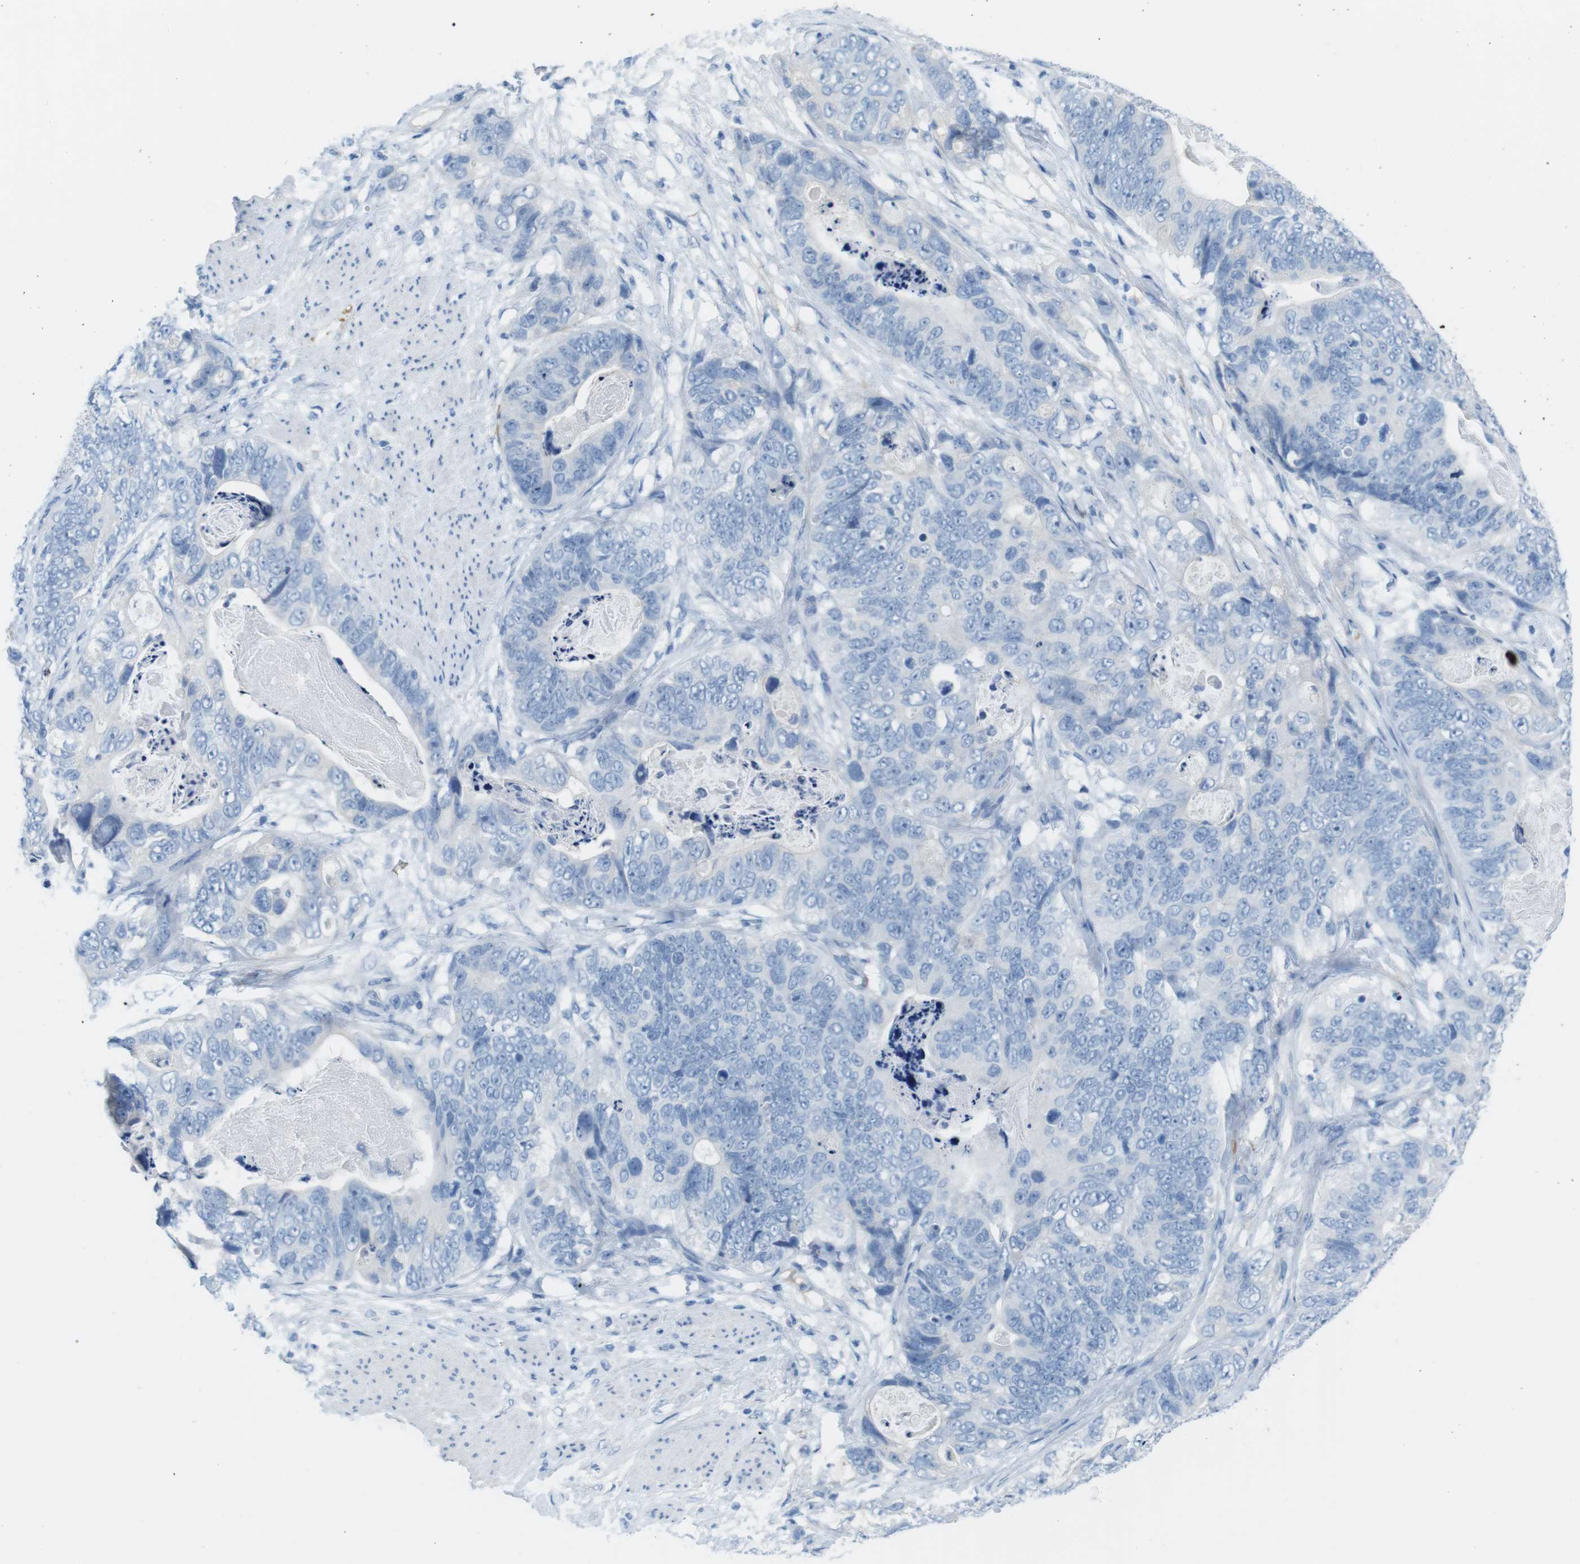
{"staining": {"intensity": "negative", "quantity": "none", "location": "none"}, "tissue": "stomach cancer", "cell_type": "Tumor cells", "image_type": "cancer", "snomed": [{"axis": "morphology", "description": "Adenocarcinoma, NOS"}, {"axis": "topography", "description": "Stomach"}], "caption": "A high-resolution image shows immunohistochemistry staining of adenocarcinoma (stomach), which shows no significant staining in tumor cells.", "gene": "GAP43", "patient": {"sex": "female", "age": 89}}